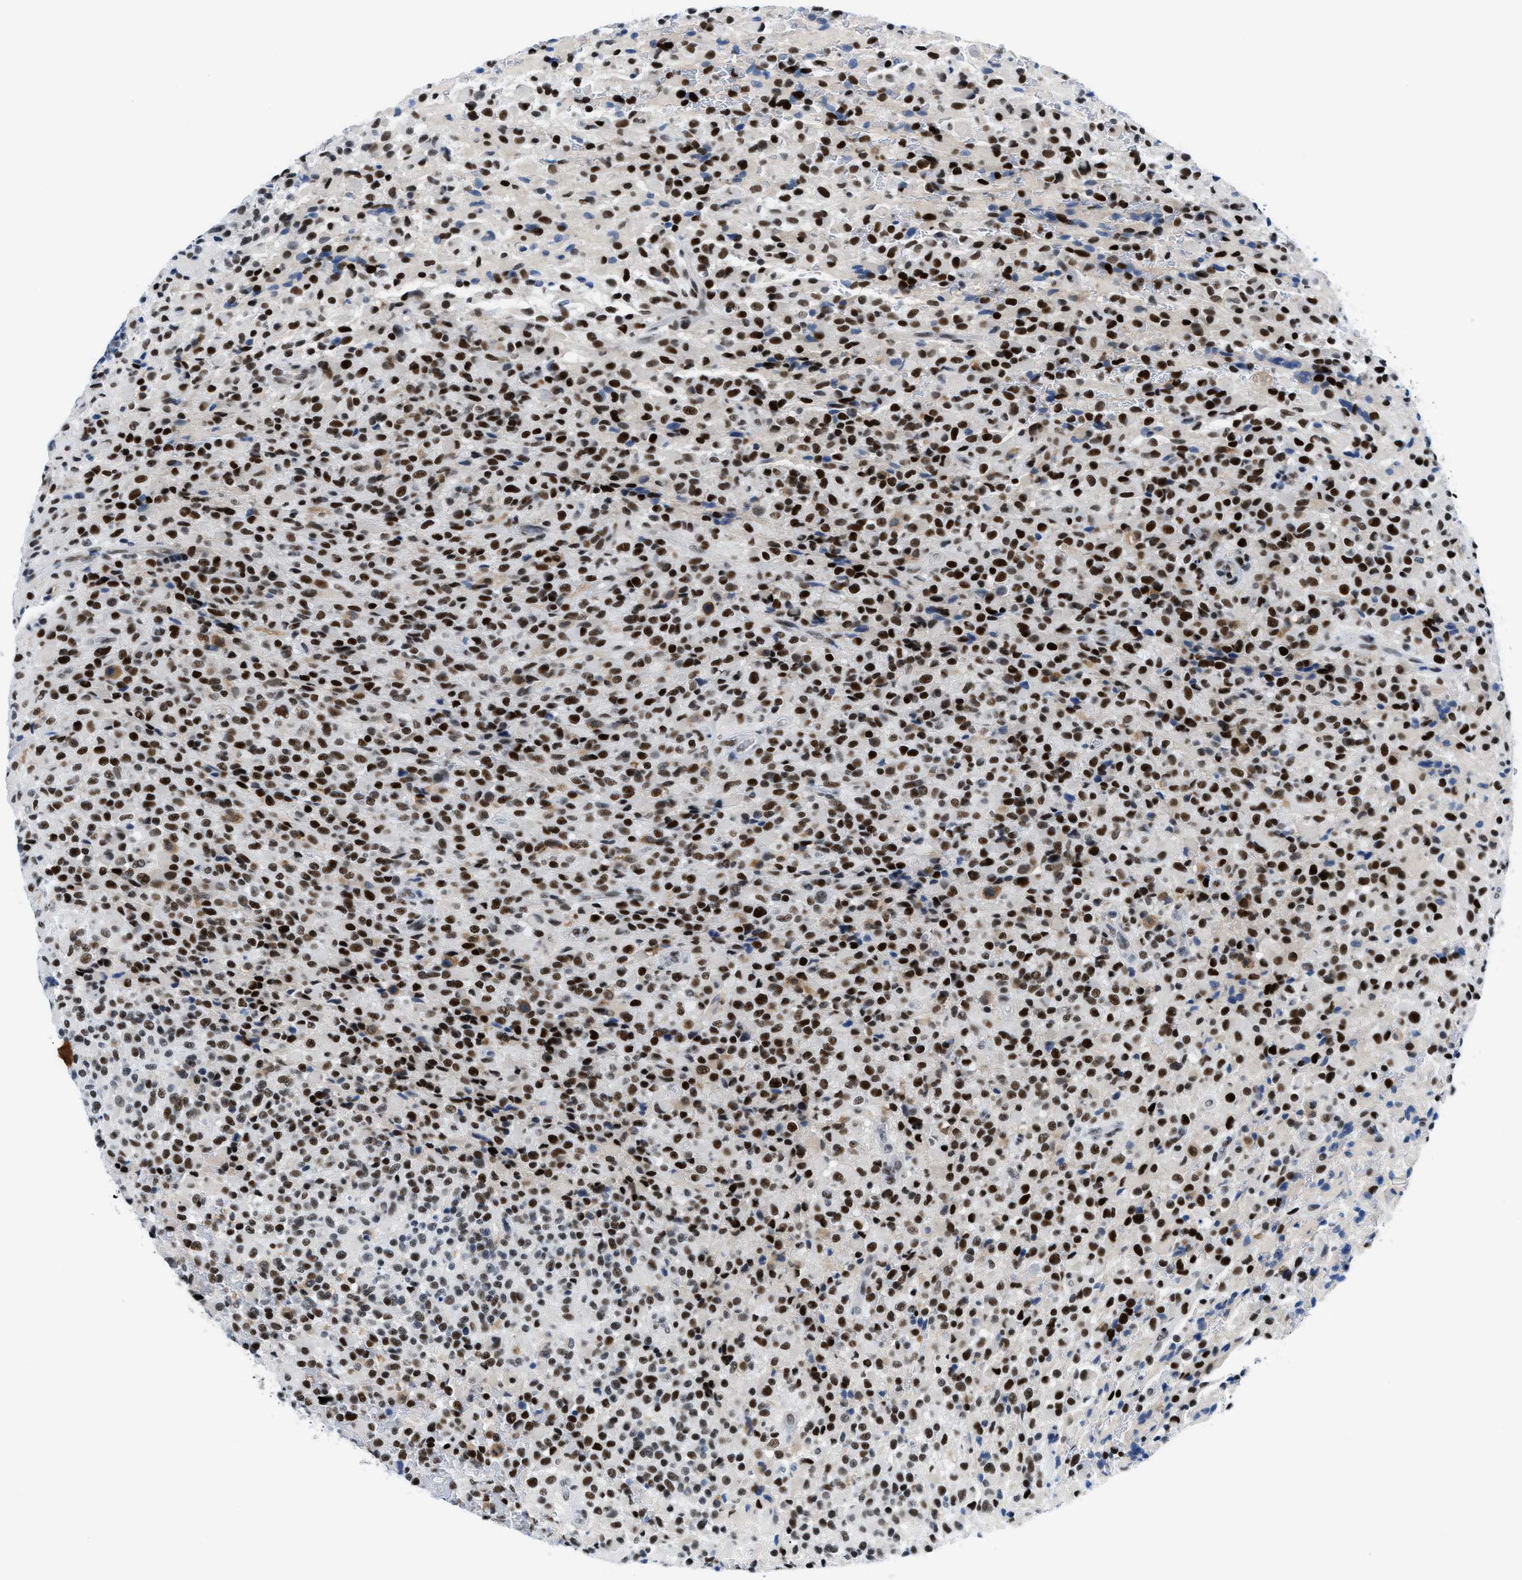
{"staining": {"intensity": "strong", "quantity": ">75%", "location": "nuclear"}, "tissue": "glioma", "cell_type": "Tumor cells", "image_type": "cancer", "snomed": [{"axis": "morphology", "description": "Glioma, malignant, High grade"}, {"axis": "topography", "description": "Brain"}], "caption": "A high amount of strong nuclear staining is present in about >75% of tumor cells in malignant glioma (high-grade) tissue. (Stains: DAB (3,3'-diaminobenzidine) in brown, nuclei in blue, Microscopy: brightfield microscopy at high magnification).", "gene": "SMARCAD1", "patient": {"sex": "male", "age": 71}}